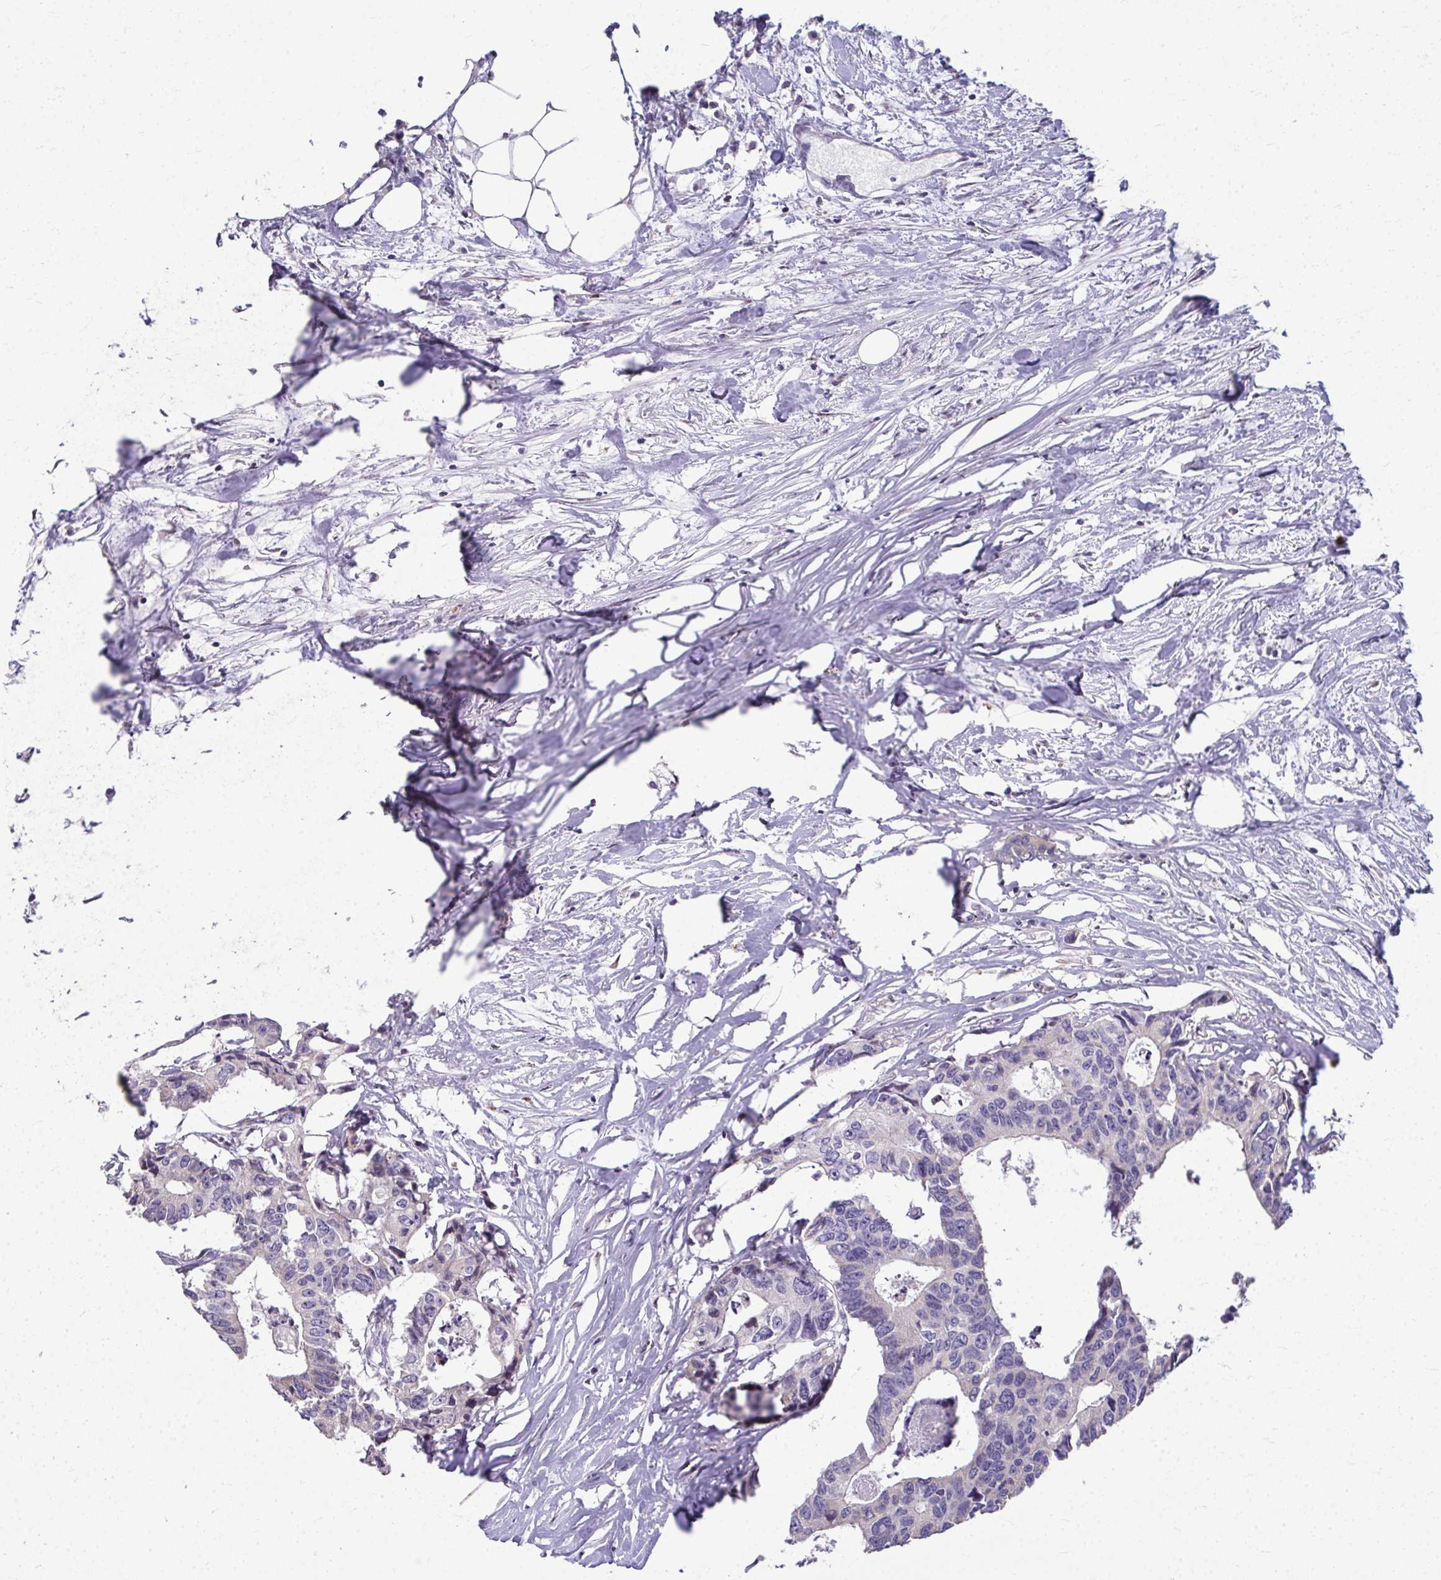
{"staining": {"intensity": "negative", "quantity": "none", "location": "none"}, "tissue": "colorectal cancer", "cell_type": "Tumor cells", "image_type": "cancer", "snomed": [{"axis": "morphology", "description": "Adenocarcinoma, NOS"}, {"axis": "topography", "description": "Rectum"}], "caption": "Immunohistochemistry histopathology image of human colorectal cancer stained for a protein (brown), which reveals no staining in tumor cells. Nuclei are stained in blue.", "gene": "ODF1", "patient": {"sex": "male", "age": 57}}